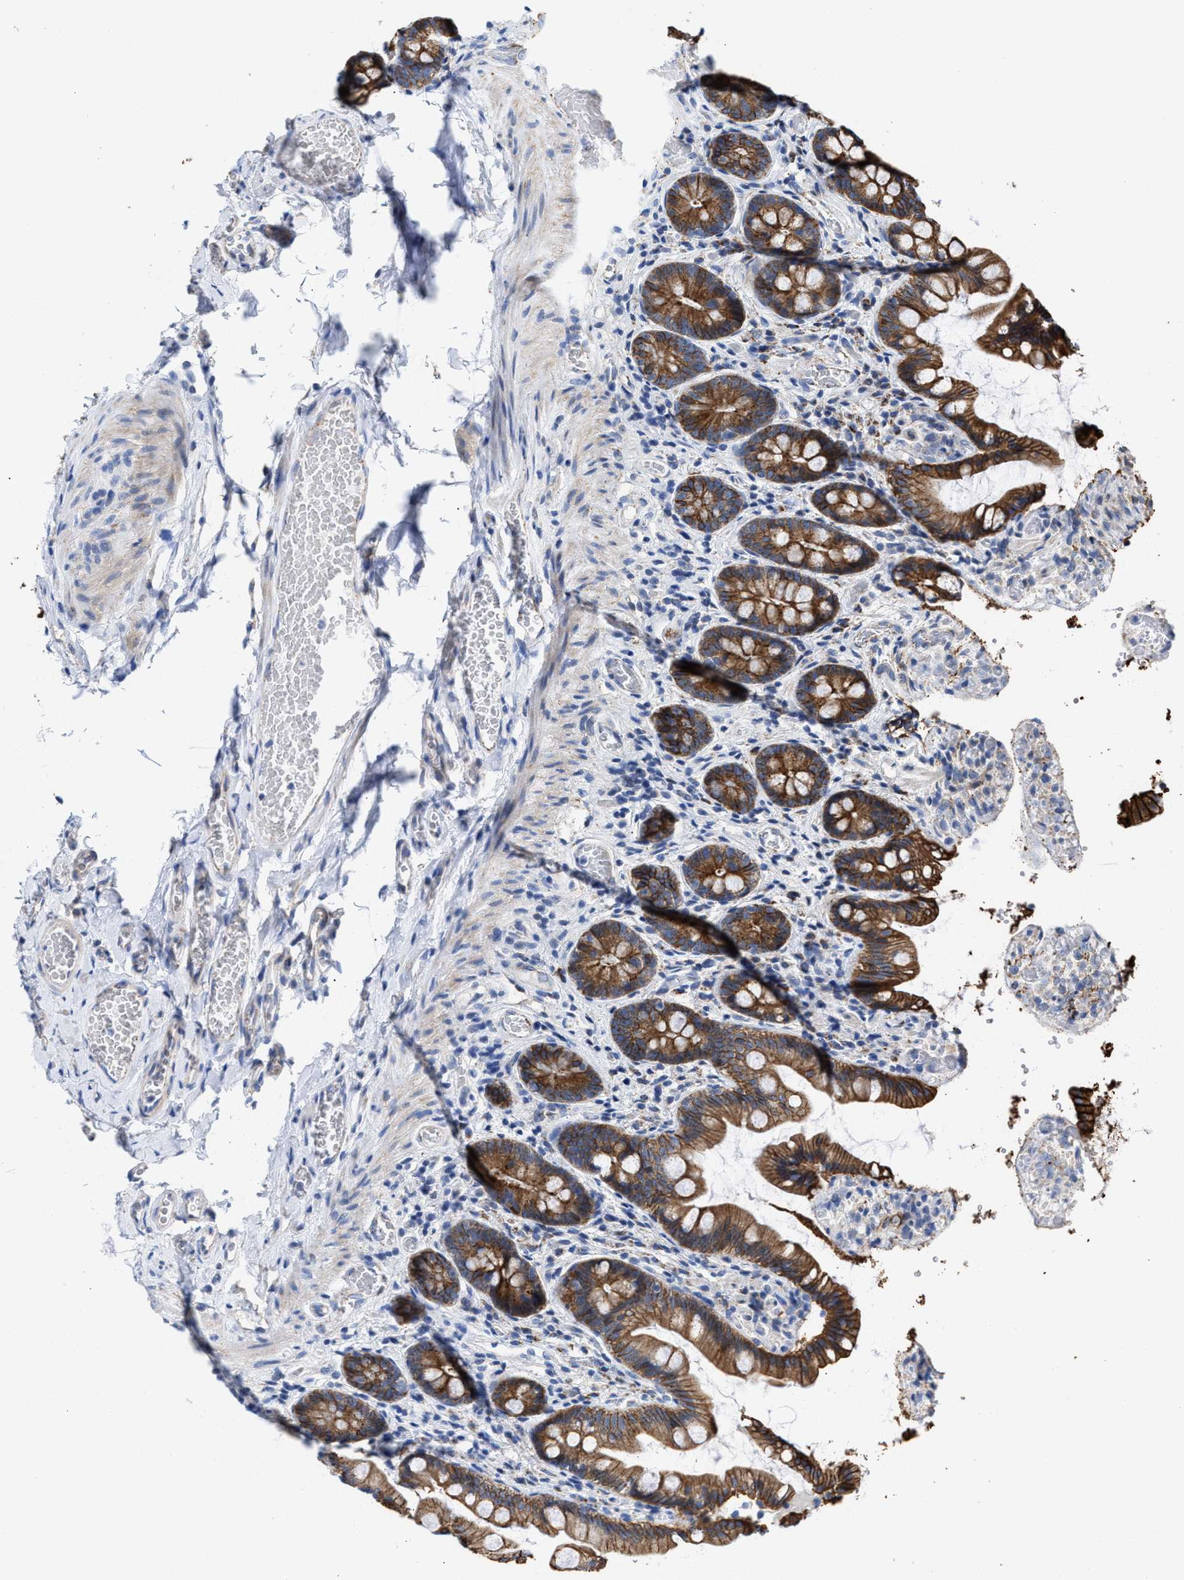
{"staining": {"intensity": "strong", "quantity": ">75%", "location": "cytoplasmic/membranous"}, "tissue": "small intestine", "cell_type": "Glandular cells", "image_type": "normal", "snomed": [{"axis": "morphology", "description": "Normal tissue, NOS"}, {"axis": "topography", "description": "Small intestine"}], "caption": "High-magnification brightfield microscopy of benign small intestine stained with DAB (3,3'-diaminobenzidine) (brown) and counterstained with hematoxylin (blue). glandular cells exhibit strong cytoplasmic/membranous staining is identified in about>75% of cells.", "gene": "JAG1", "patient": {"sex": "female", "age": 56}}